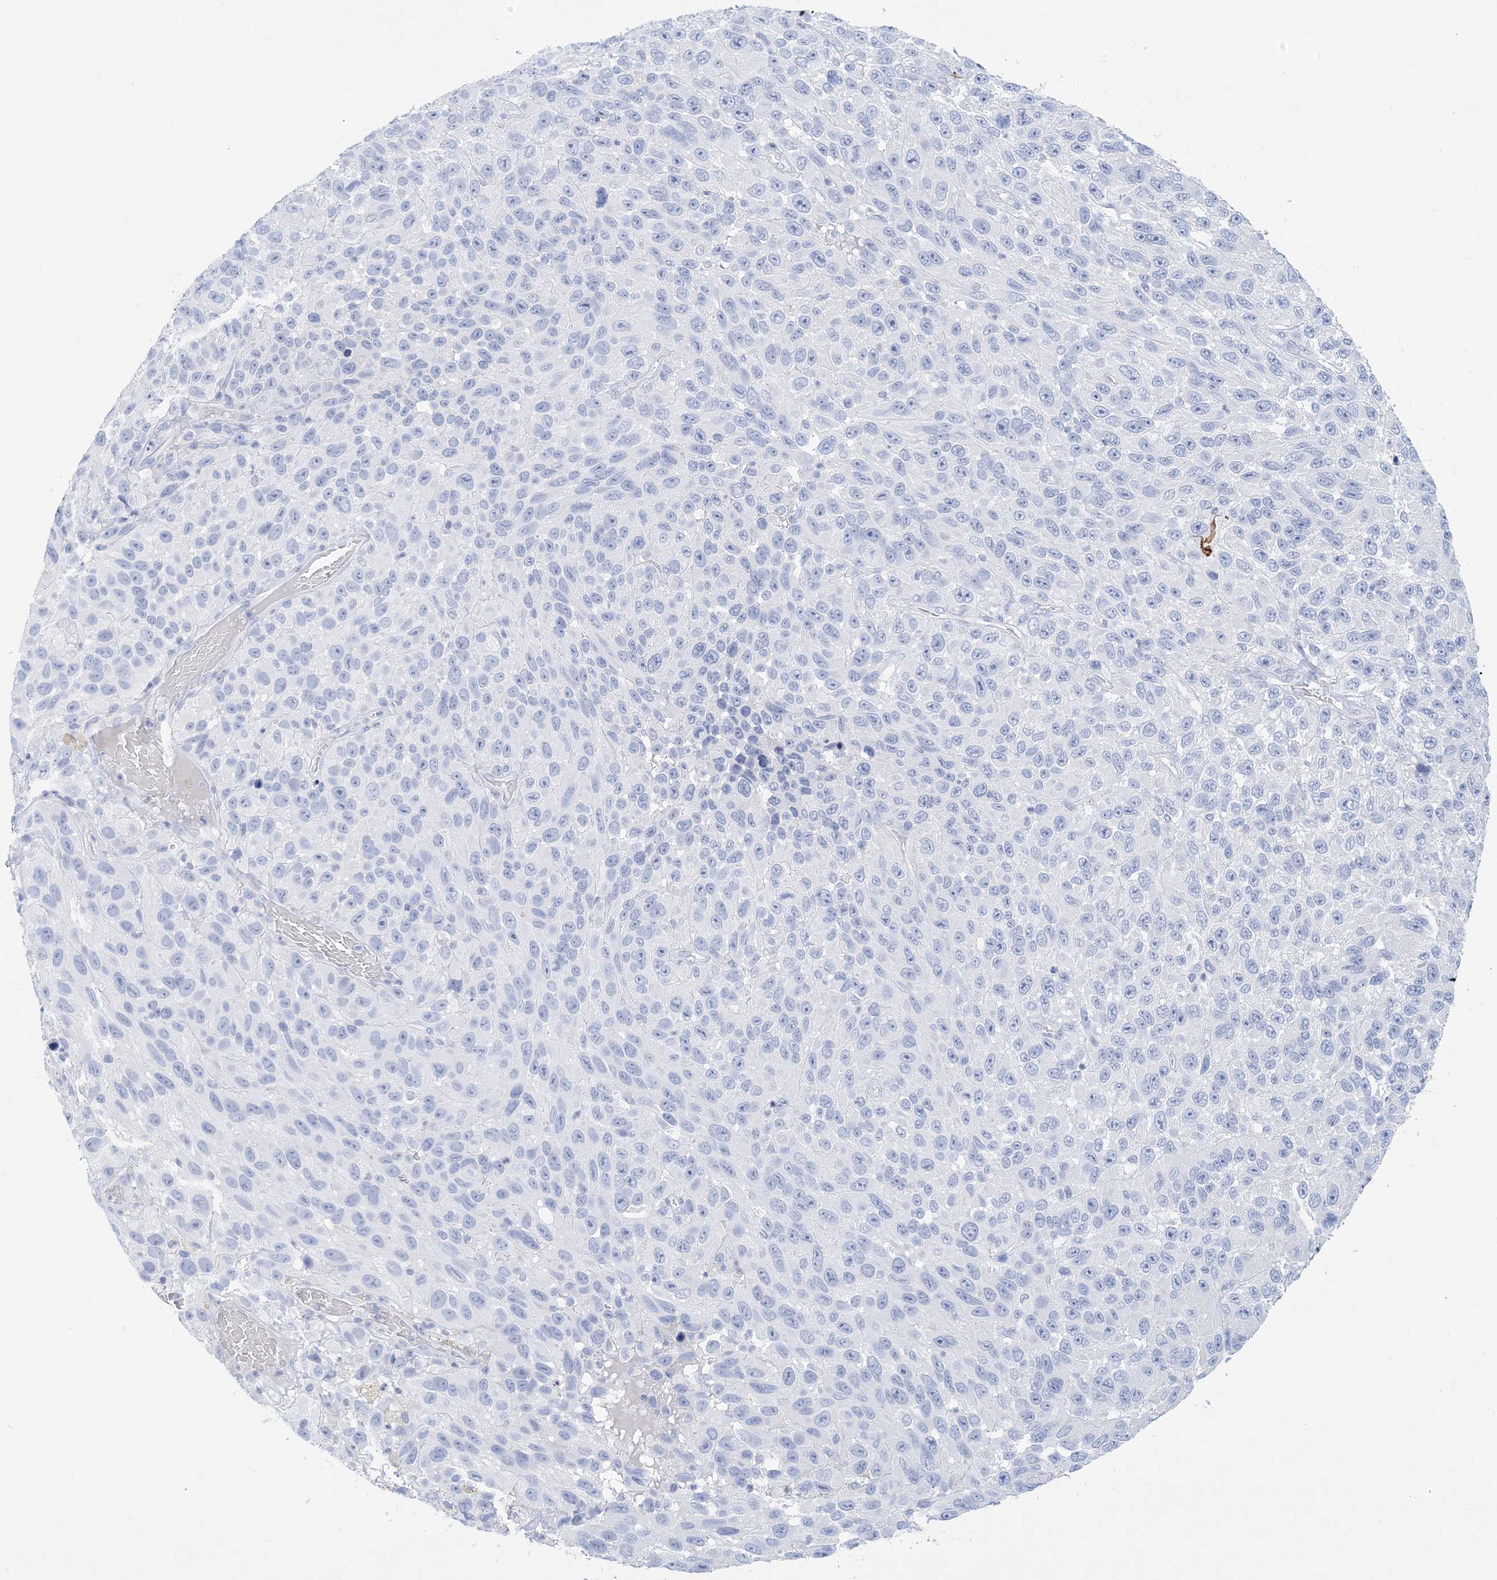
{"staining": {"intensity": "negative", "quantity": "none", "location": "none"}, "tissue": "melanoma", "cell_type": "Tumor cells", "image_type": "cancer", "snomed": [{"axis": "morphology", "description": "Malignant melanoma, NOS"}, {"axis": "topography", "description": "Skin"}], "caption": "This image is of malignant melanoma stained with immunohistochemistry to label a protein in brown with the nuclei are counter-stained blue. There is no expression in tumor cells.", "gene": "SH3YL1", "patient": {"sex": "female", "age": 96}}